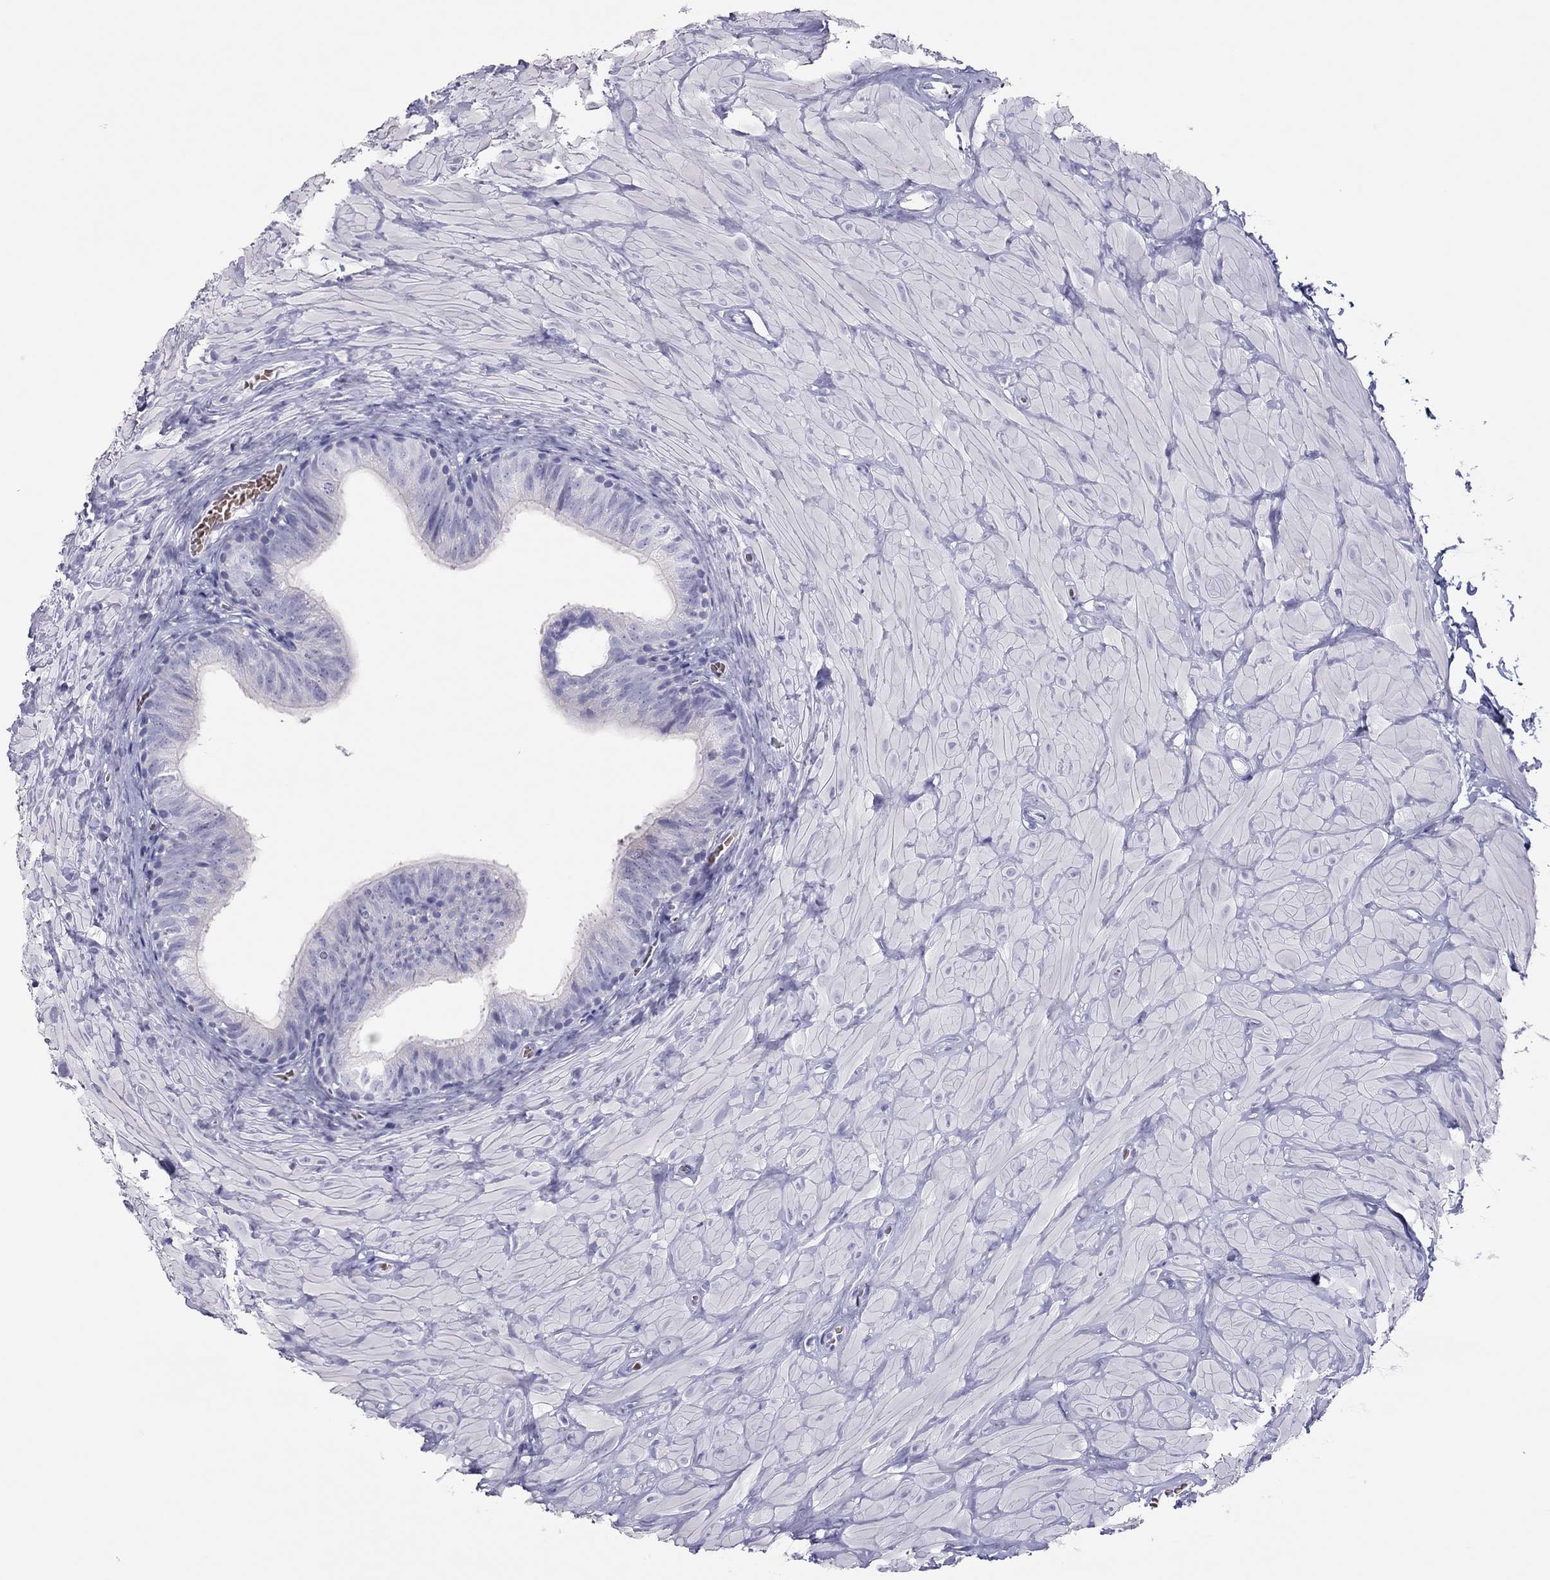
{"staining": {"intensity": "negative", "quantity": "none", "location": "none"}, "tissue": "epididymis", "cell_type": "Glandular cells", "image_type": "normal", "snomed": [{"axis": "morphology", "description": "Normal tissue, NOS"}, {"axis": "topography", "description": "Epididymis"}, {"axis": "topography", "description": "Vas deferens"}], "caption": "Protein analysis of benign epididymis displays no significant staining in glandular cells. (DAB IHC visualized using brightfield microscopy, high magnification).", "gene": "TSHB", "patient": {"sex": "male", "age": 23}}